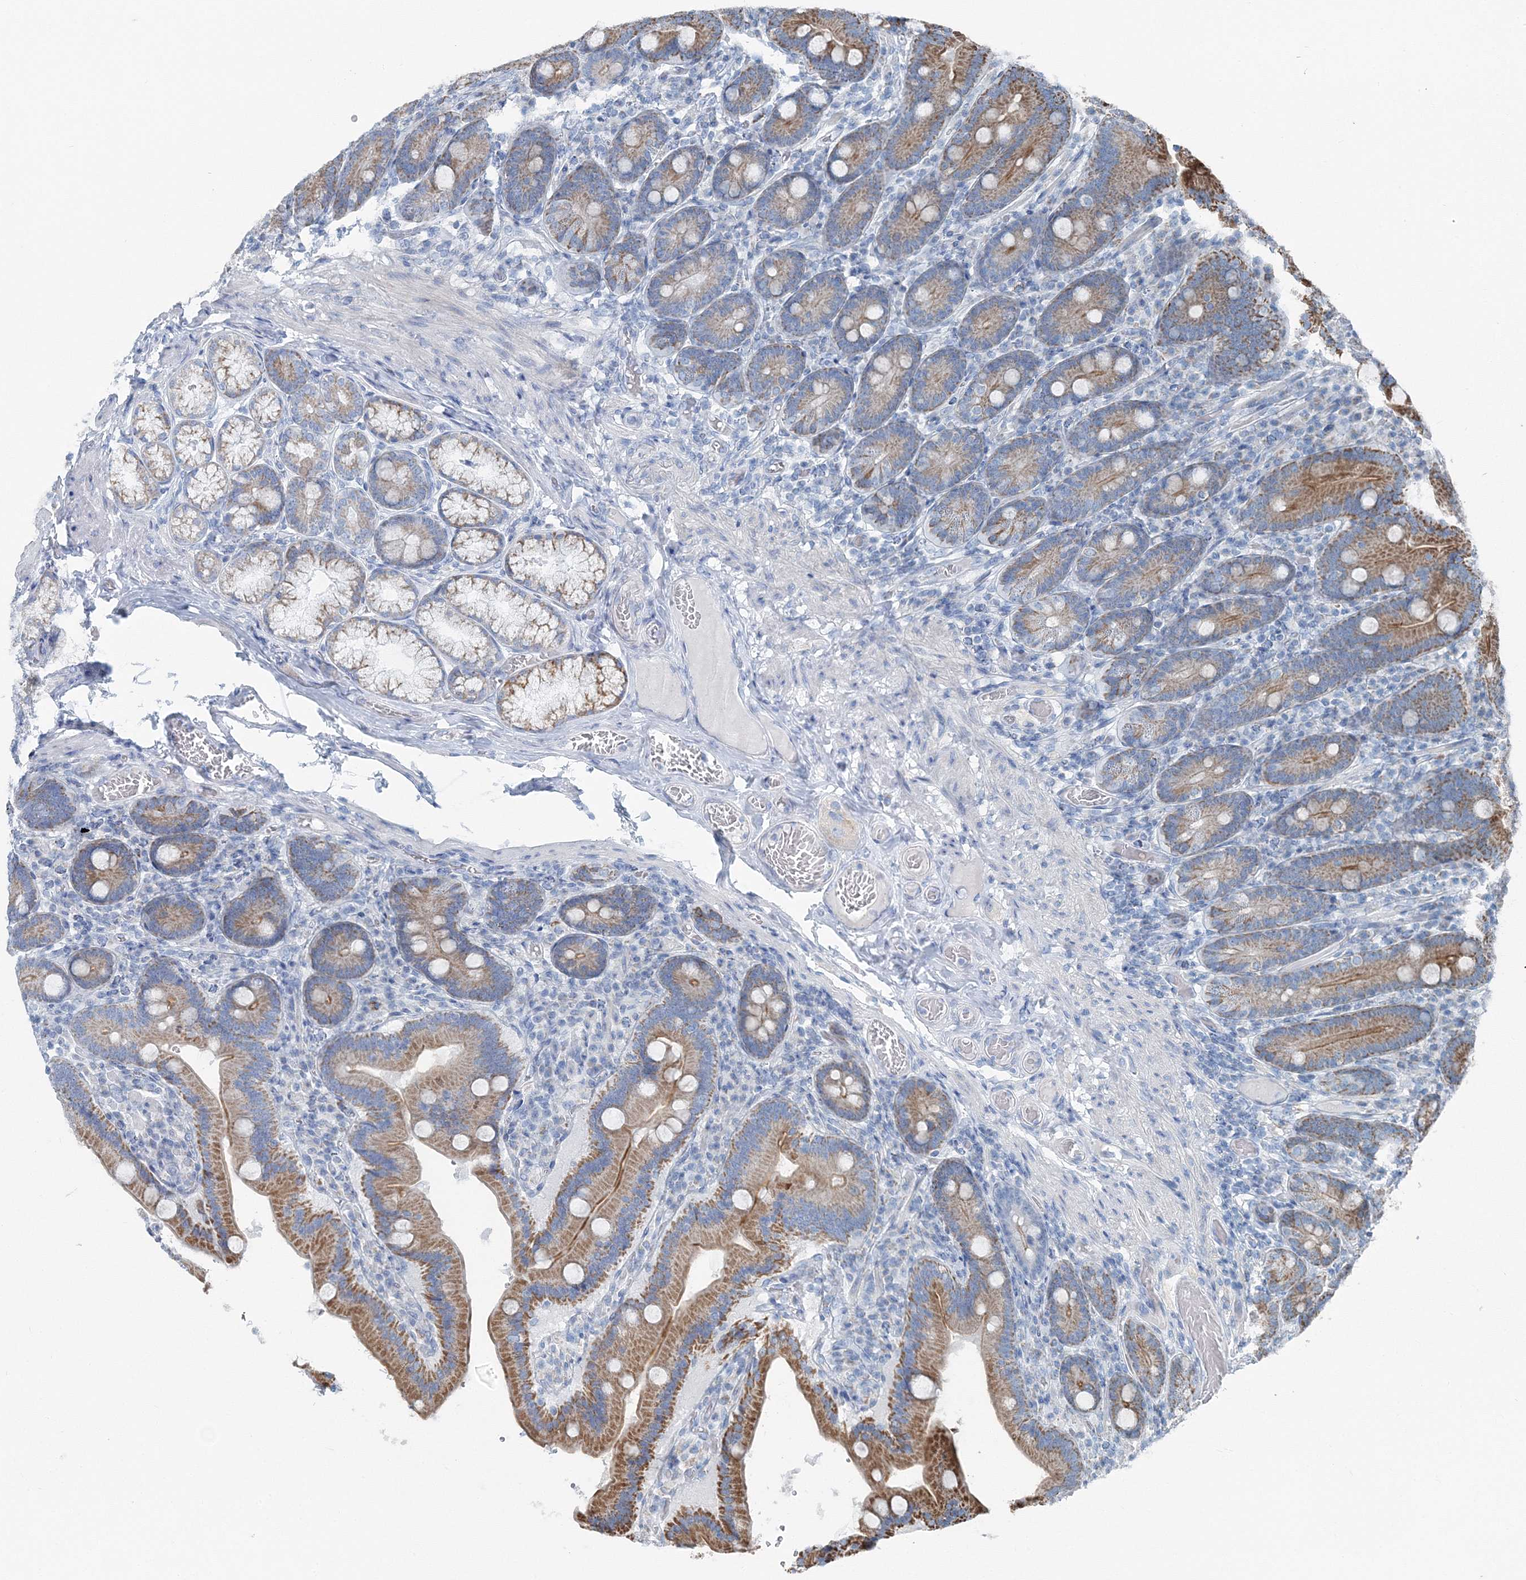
{"staining": {"intensity": "moderate", "quantity": ">75%", "location": "cytoplasmic/membranous"}, "tissue": "duodenum", "cell_type": "Glandular cells", "image_type": "normal", "snomed": [{"axis": "morphology", "description": "Normal tissue, NOS"}, {"axis": "topography", "description": "Duodenum"}], "caption": "Protein analysis of unremarkable duodenum shows moderate cytoplasmic/membranous staining in about >75% of glandular cells. The staining was performed using DAB (3,3'-diaminobenzidine) to visualize the protein expression in brown, while the nuclei were stained in blue with hematoxylin (Magnification: 20x).", "gene": "GABARAPL2", "patient": {"sex": "female", "age": 62}}